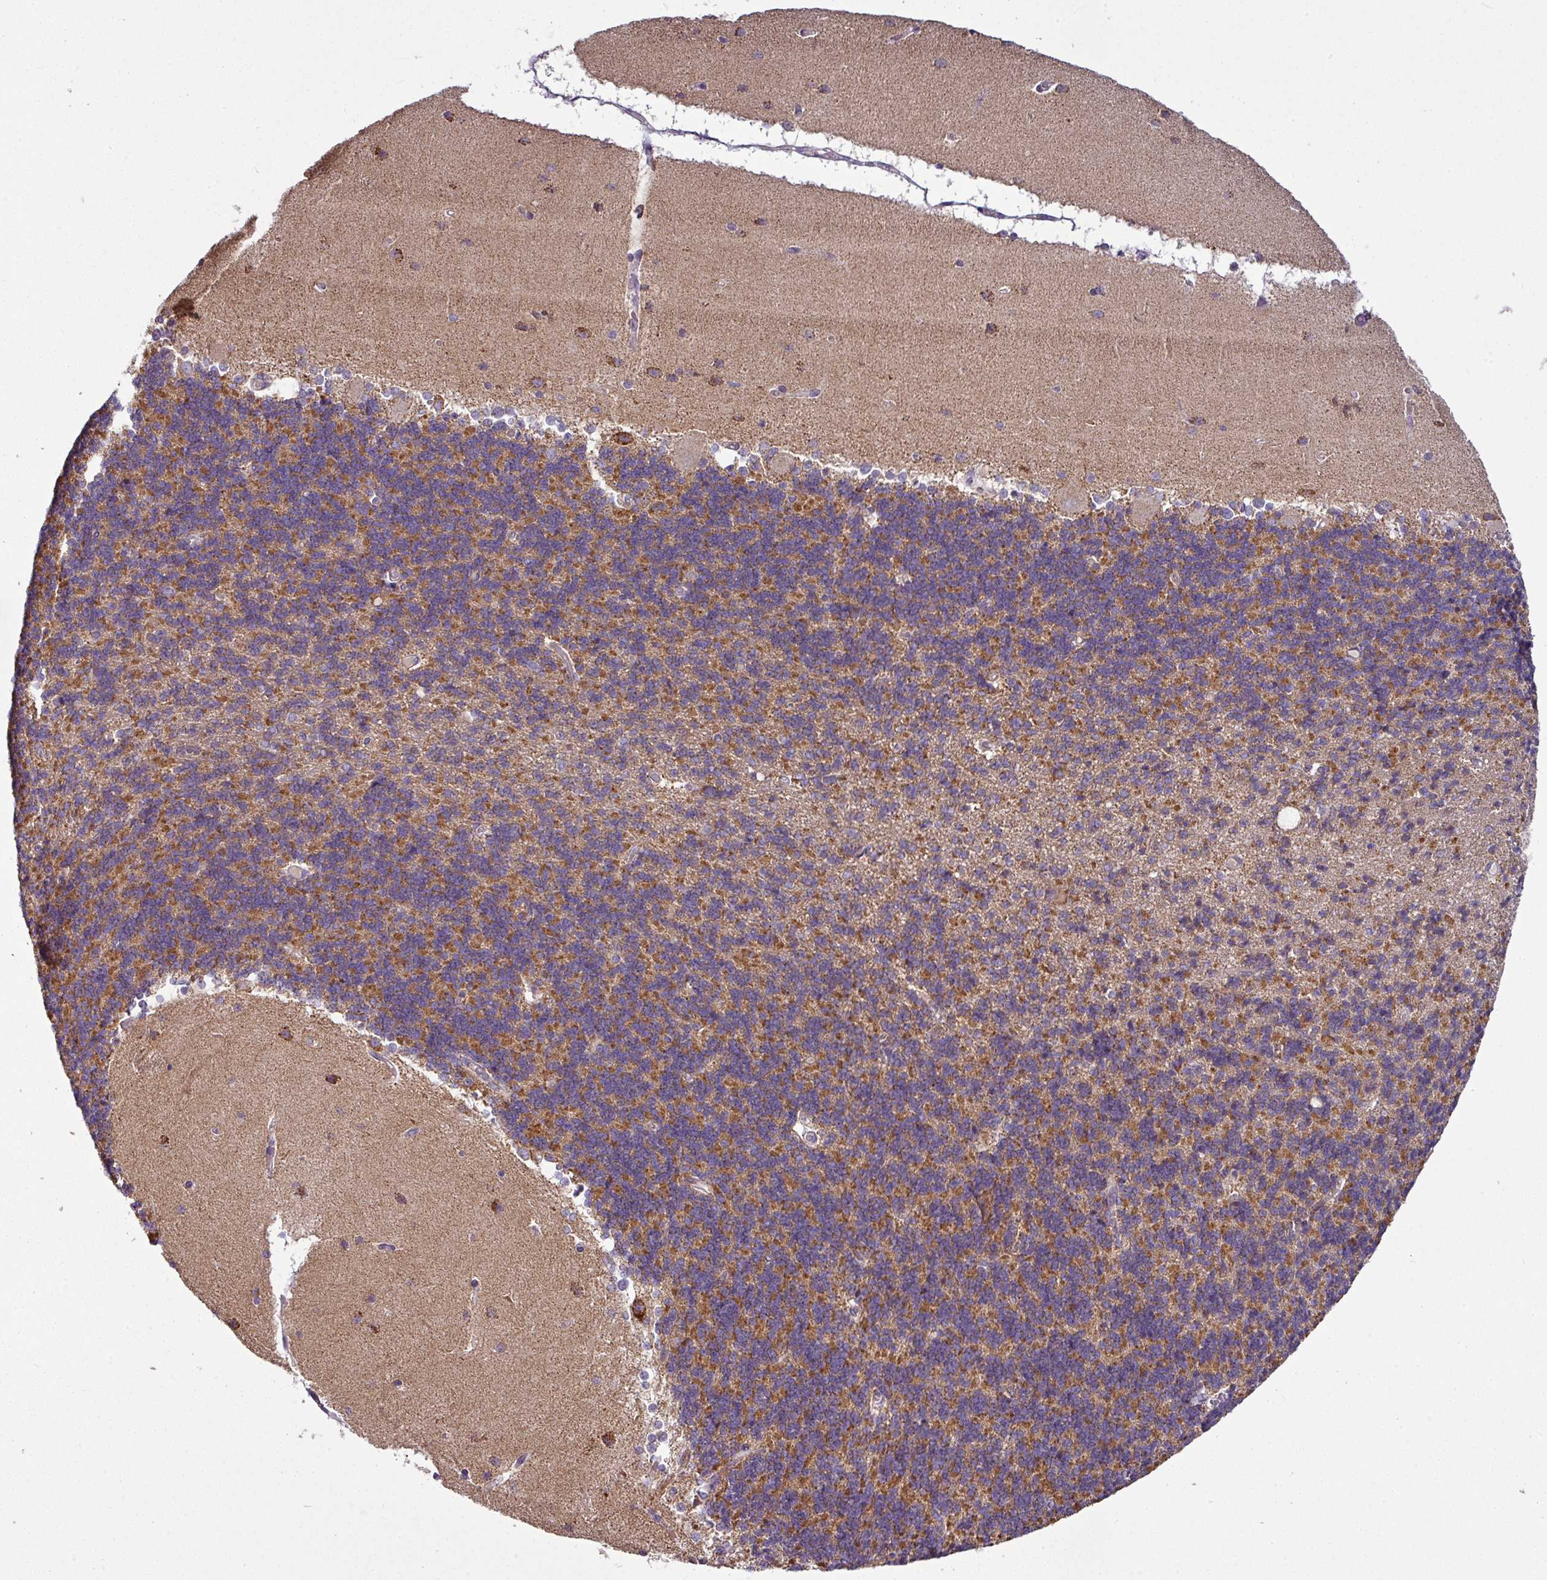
{"staining": {"intensity": "moderate", "quantity": "25%-75%", "location": "cytoplasmic/membranous"}, "tissue": "cerebellum", "cell_type": "Cells in granular layer", "image_type": "normal", "snomed": [{"axis": "morphology", "description": "Normal tissue, NOS"}, {"axis": "topography", "description": "Cerebellum"}], "caption": "Protein staining of normal cerebellum exhibits moderate cytoplasmic/membranous positivity in approximately 25%-75% of cells in granular layer. The staining was performed using DAB to visualize the protein expression in brown, while the nuclei were stained in blue with hematoxylin (Magnification: 20x).", "gene": "GAN", "patient": {"sex": "female", "age": 54}}